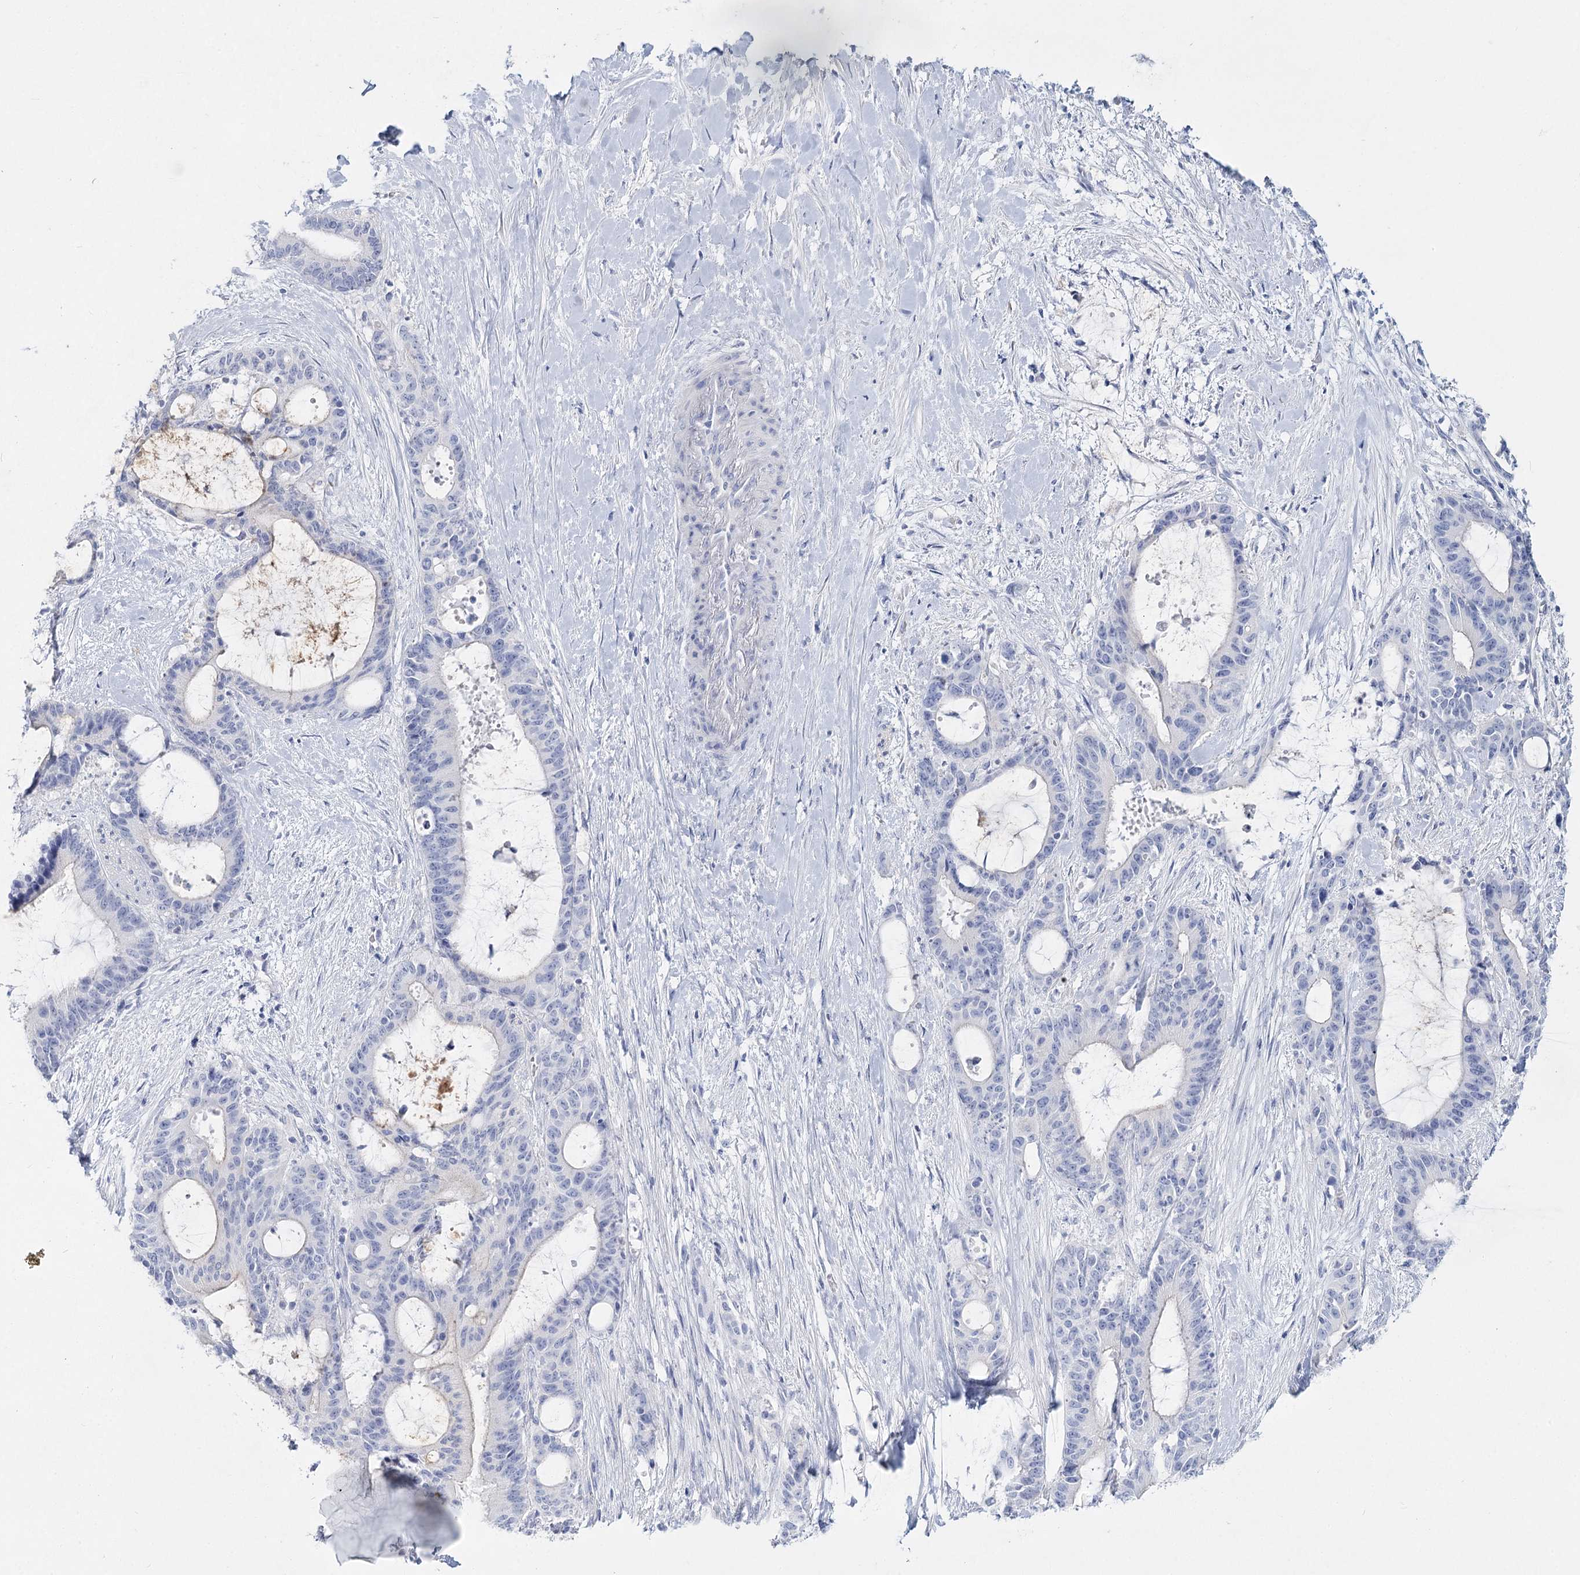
{"staining": {"intensity": "negative", "quantity": "none", "location": "none"}, "tissue": "liver cancer", "cell_type": "Tumor cells", "image_type": "cancer", "snomed": [{"axis": "morphology", "description": "Normal tissue, NOS"}, {"axis": "morphology", "description": "Cholangiocarcinoma"}, {"axis": "topography", "description": "Liver"}, {"axis": "topography", "description": "Peripheral nerve tissue"}], "caption": "This photomicrograph is of liver cholangiocarcinoma stained with IHC to label a protein in brown with the nuclei are counter-stained blue. There is no positivity in tumor cells.", "gene": "SLC17A2", "patient": {"sex": "female", "age": 73}}